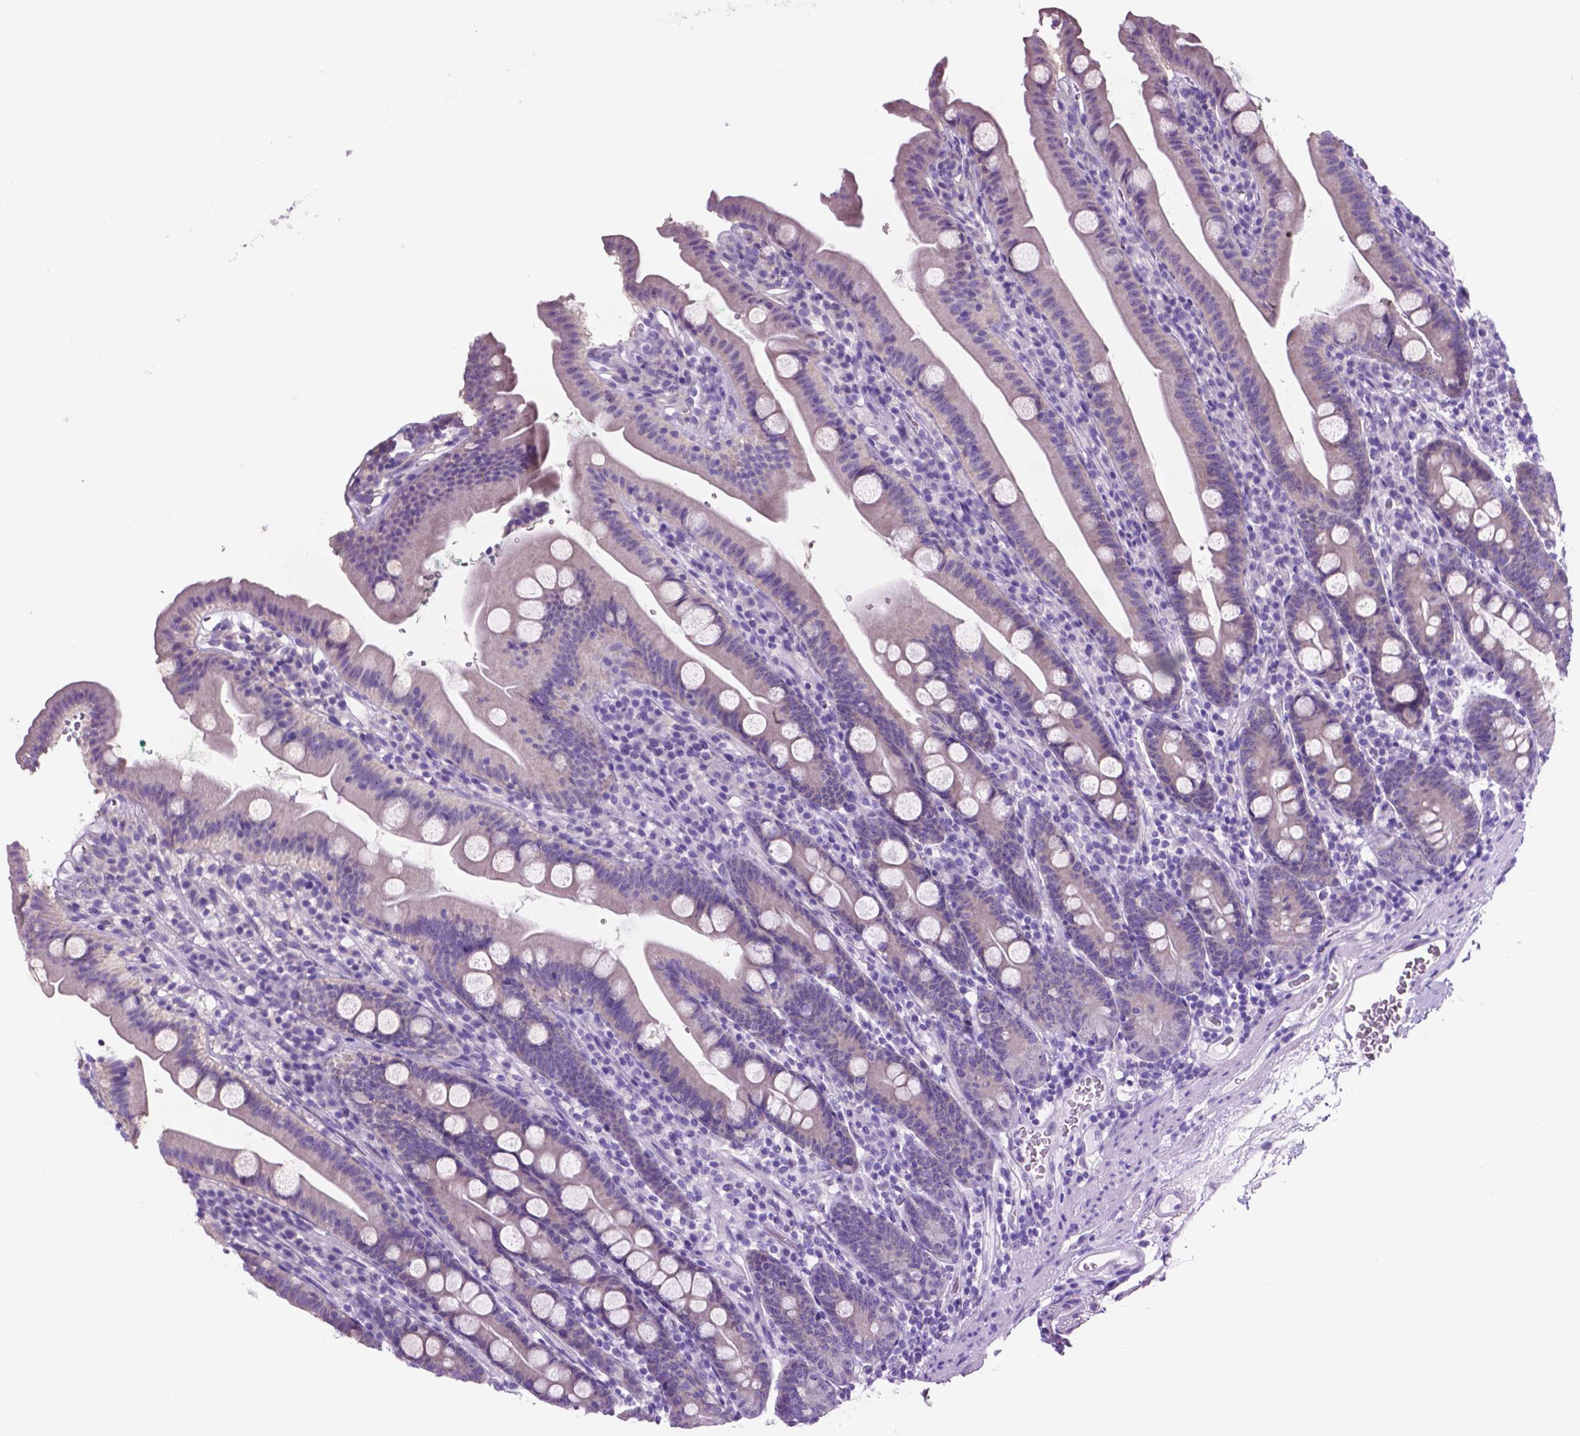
{"staining": {"intensity": "negative", "quantity": "none", "location": "none"}, "tissue": "duodenum", "cell_type": "Glandular cells", "image_type": "normal", "snomed": [{"axis": "morphology", "description": "Normal tissue, NOS"}, {"axis": "topography", "description": "Duodenum"}], "caption": "This image is of benign duodenum stained with immunohistochemistry to label a protein in brown with the nuclei are counter-stained blue. There is no positivity in glandular cells.", "gene": "SPDYA", "patient": {"sex": "female", "age": 67}}